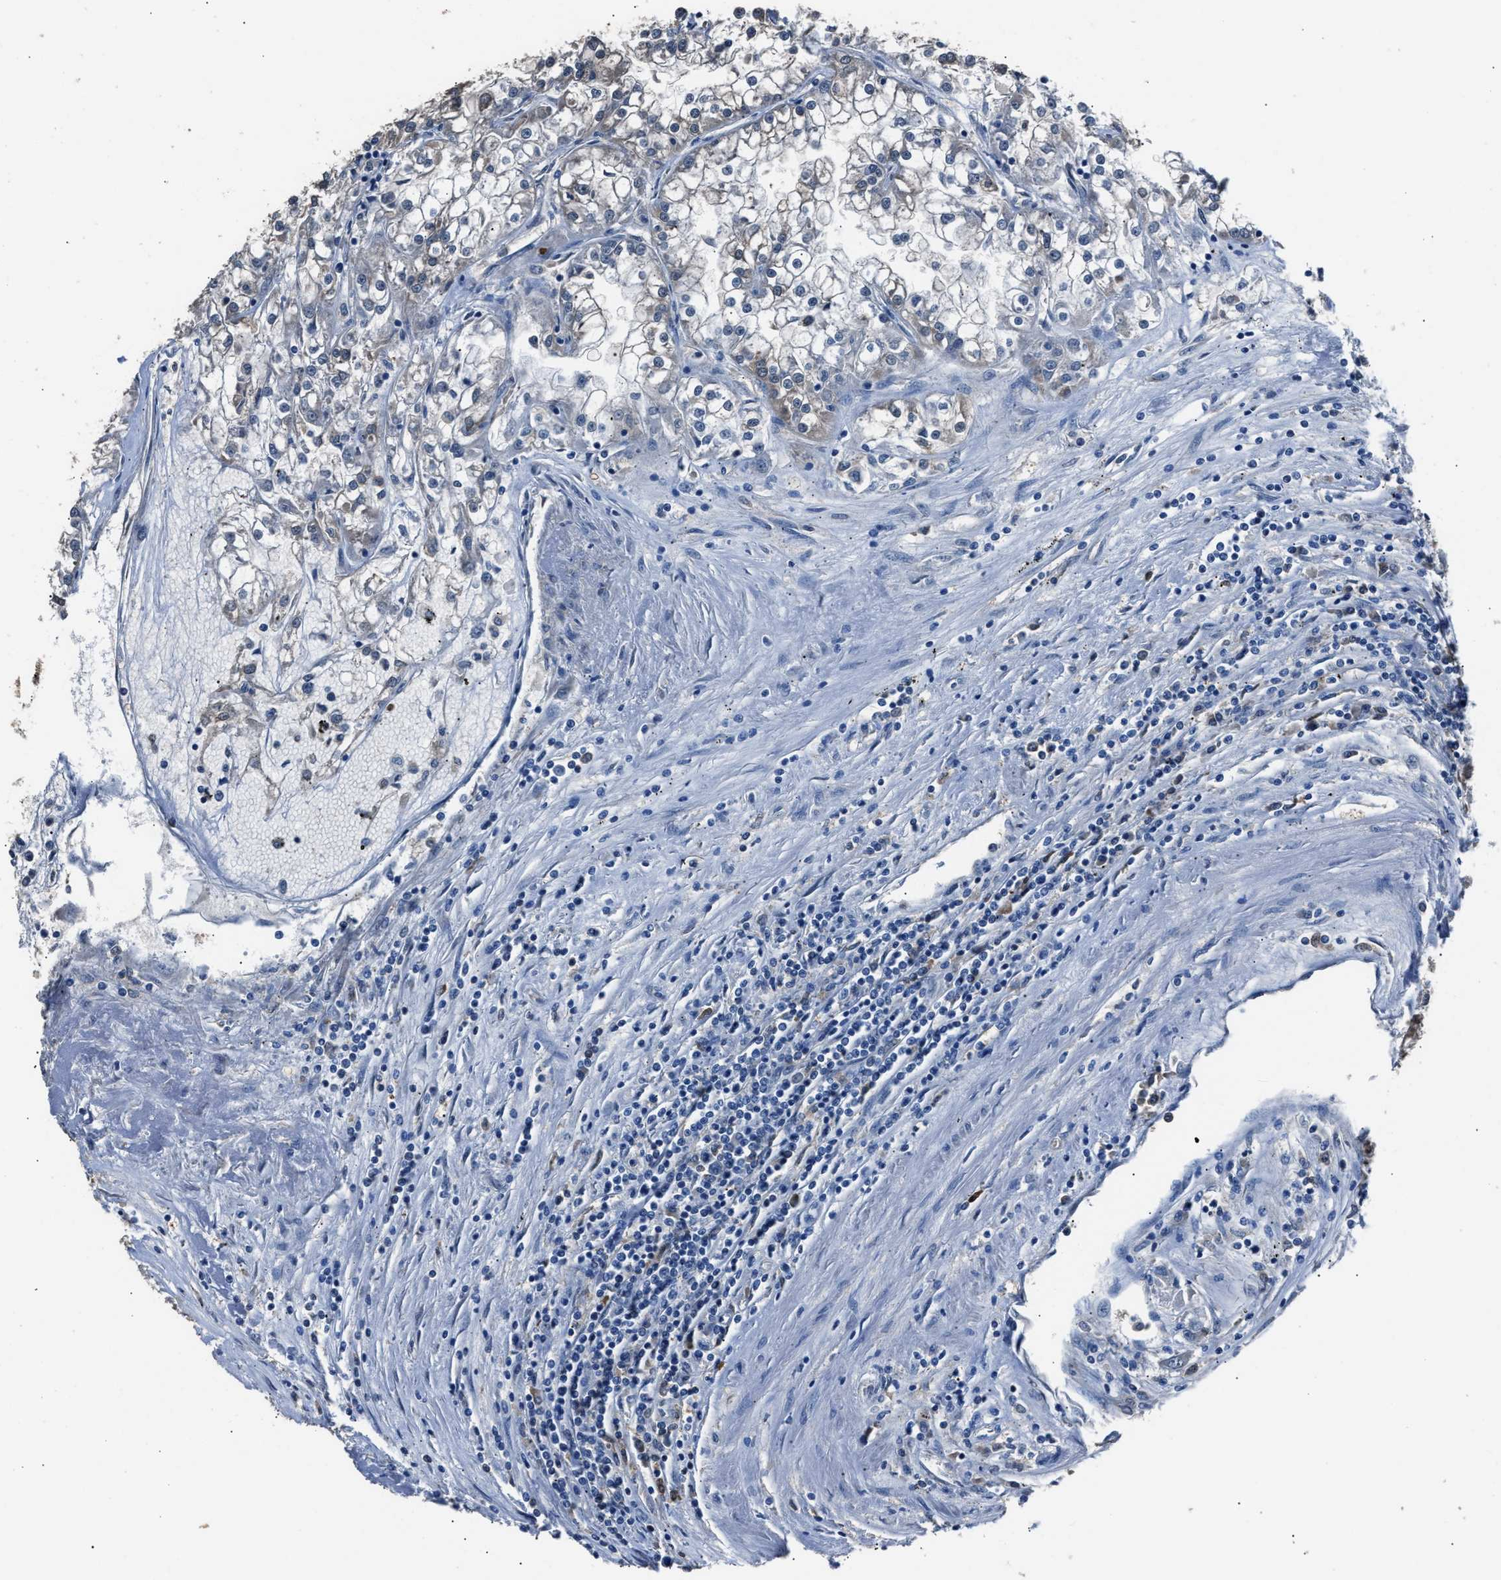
{"staining": {"intensity": "weak", "quantity": "<25%", "location": "cytoplasmic/membranous"}, "tissue": "renal cancer", "cell_type": "Tumor cells", "image_type": "cancer", "snomed": [{"axis": "morphology", "description": "Adenocarcinoma, NOS"}, {"axis": "topography", "description": "Kidney"}], "caption": "Image shows no protein expression in tumor cells of renal cancer tissue.", "gene": "GSTP1", "patient": {"sex": "female", "age": 52}}